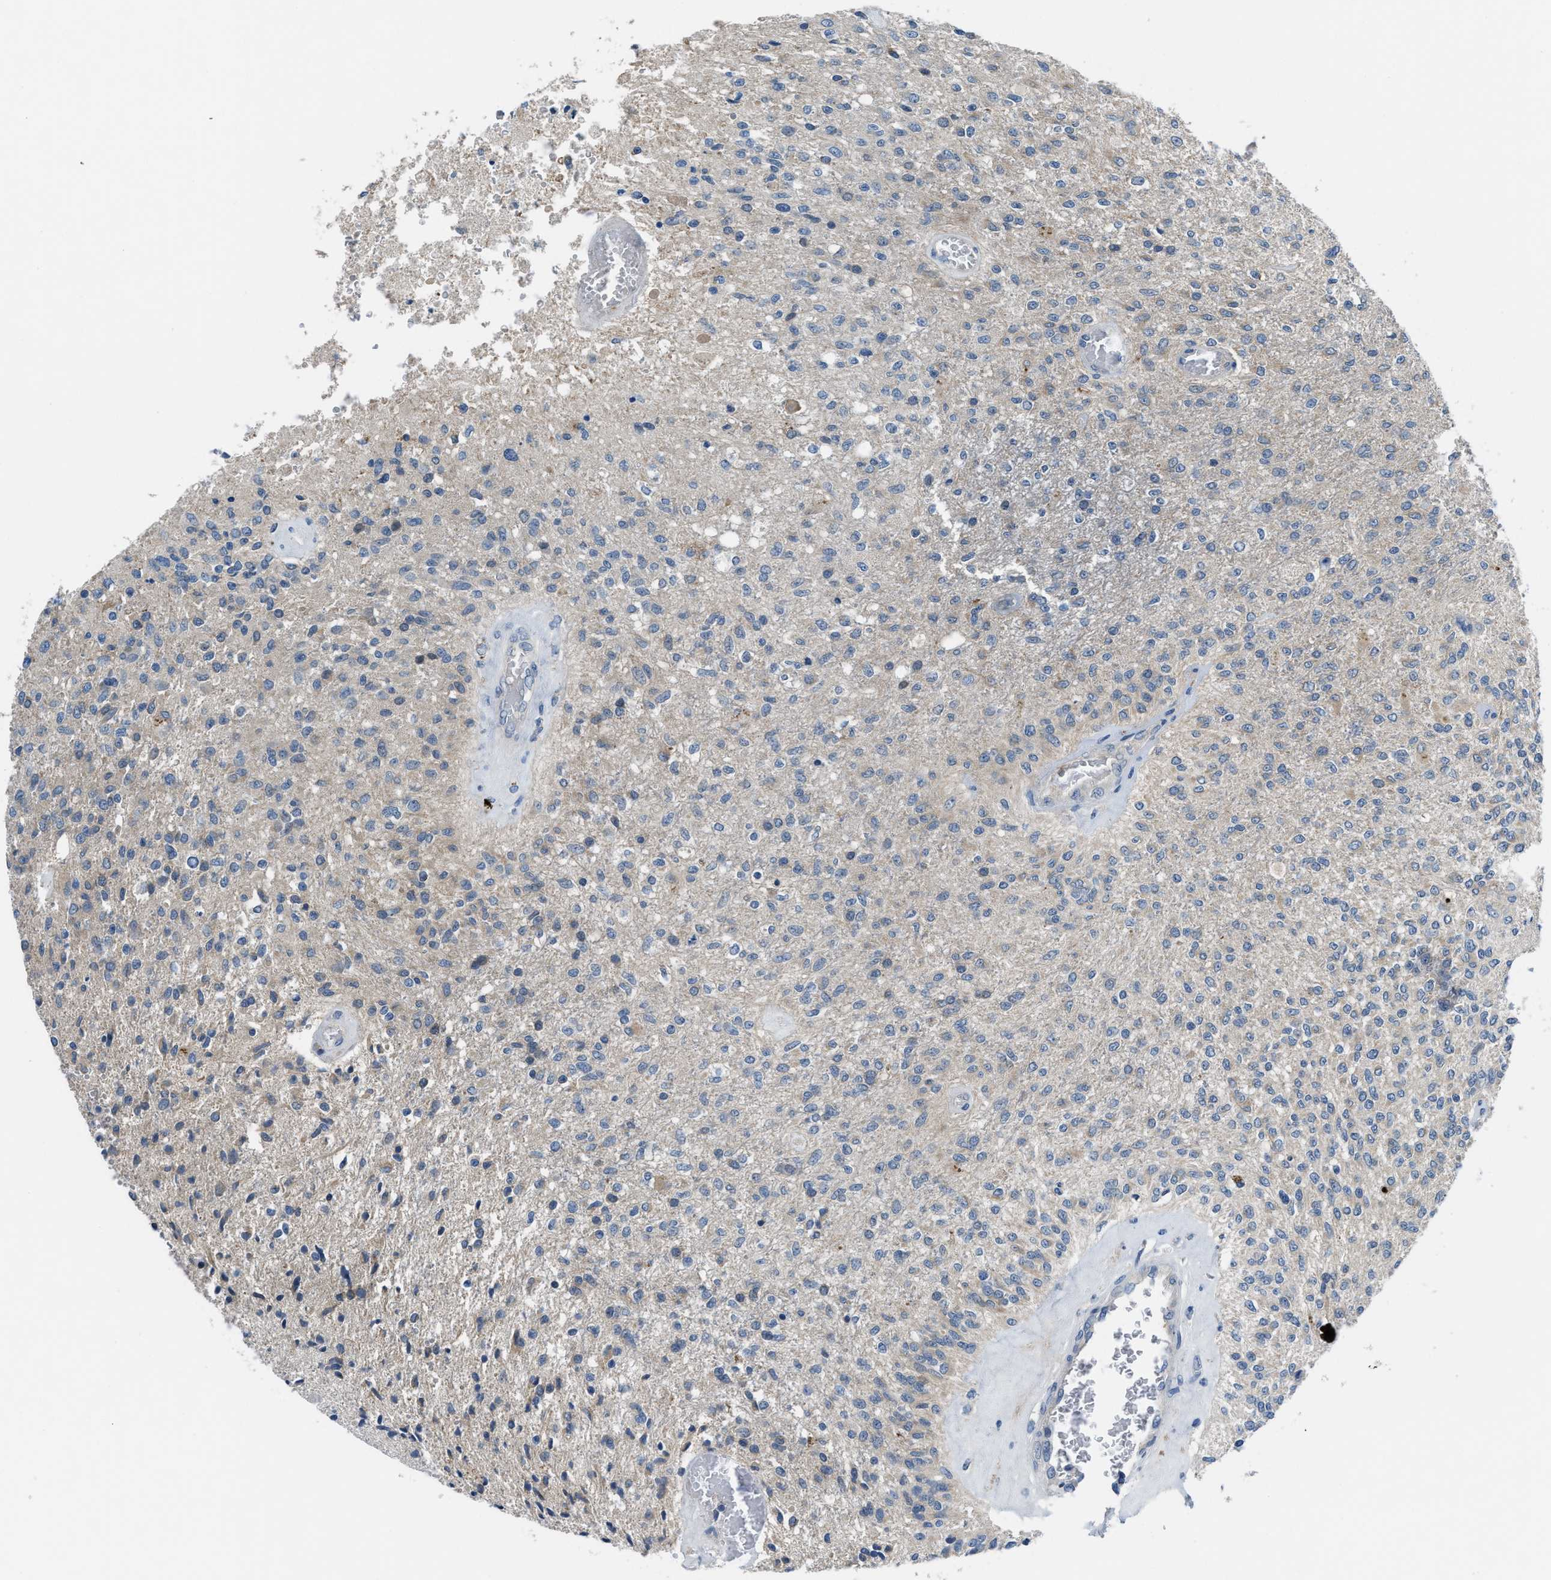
{"staining": {"intensity": "negative", "quantity": "none", "location": "none"}, "tissue": "glioma", "cell_type": "Tumor cells", "image_type": "cancer", "snomed": [{"axis": "morphology", "description": "Normal tissue, NOS"}, {"axis": "morphology", "description": "Glioma, malignant, High grade"}, {"axis": "topography", "description": "Cerebral cortex"}], "caption": "Immunohistochemical staining of high-grade glioma (malignant) shows no significant staining in tumor cells.", "gene": "BAZ2B", "patient": {"sex": "male", "age": 77}}